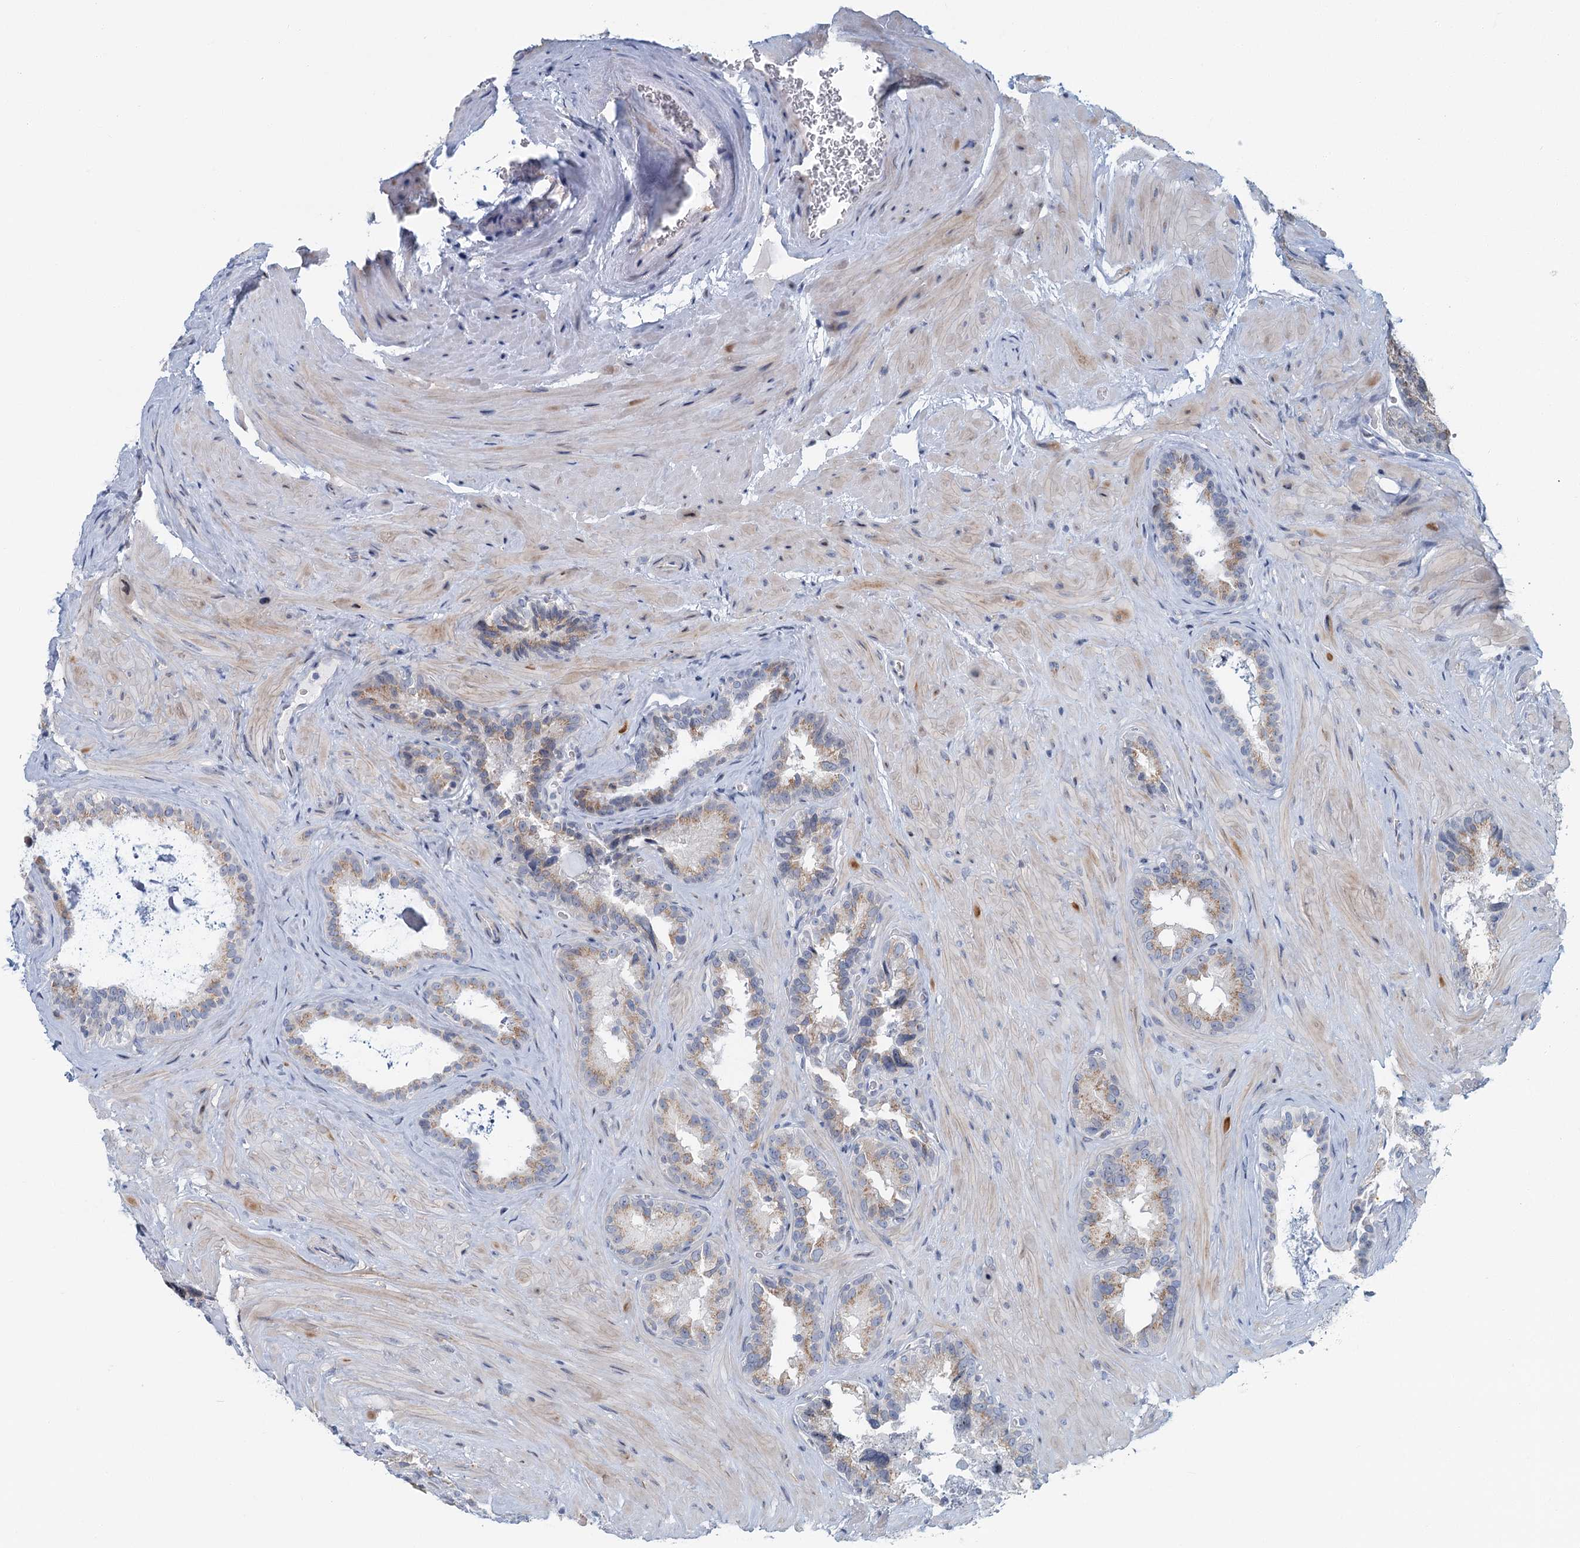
{"staining": {"intensity": "moderate", "quantity": "25%-75%", "location": "cytoplasmic/membranous"}, "tissue": "seminal vesicle", "cell_type": "Glandular cells", "image_type": "normal", "snomed": [{"axis": "morphology", "description": "Normal tissue, NOS"}, {"axis": "topography", "description": "Seminal veicle"}, {"axis": "topography", "description": "Peripheral nerve tissue"}], "caption": "This image reveals unremarkable seminal vesicle stained with immunohistochemistry (IHC) to label a protein in brown. The cytoplasmic/membranous of glandular cells show moderate positivity for the protein. Nuclei are counter-stained blue.", "gene": "ZNF527", "patient": {"sex": "male", "age": 67}}